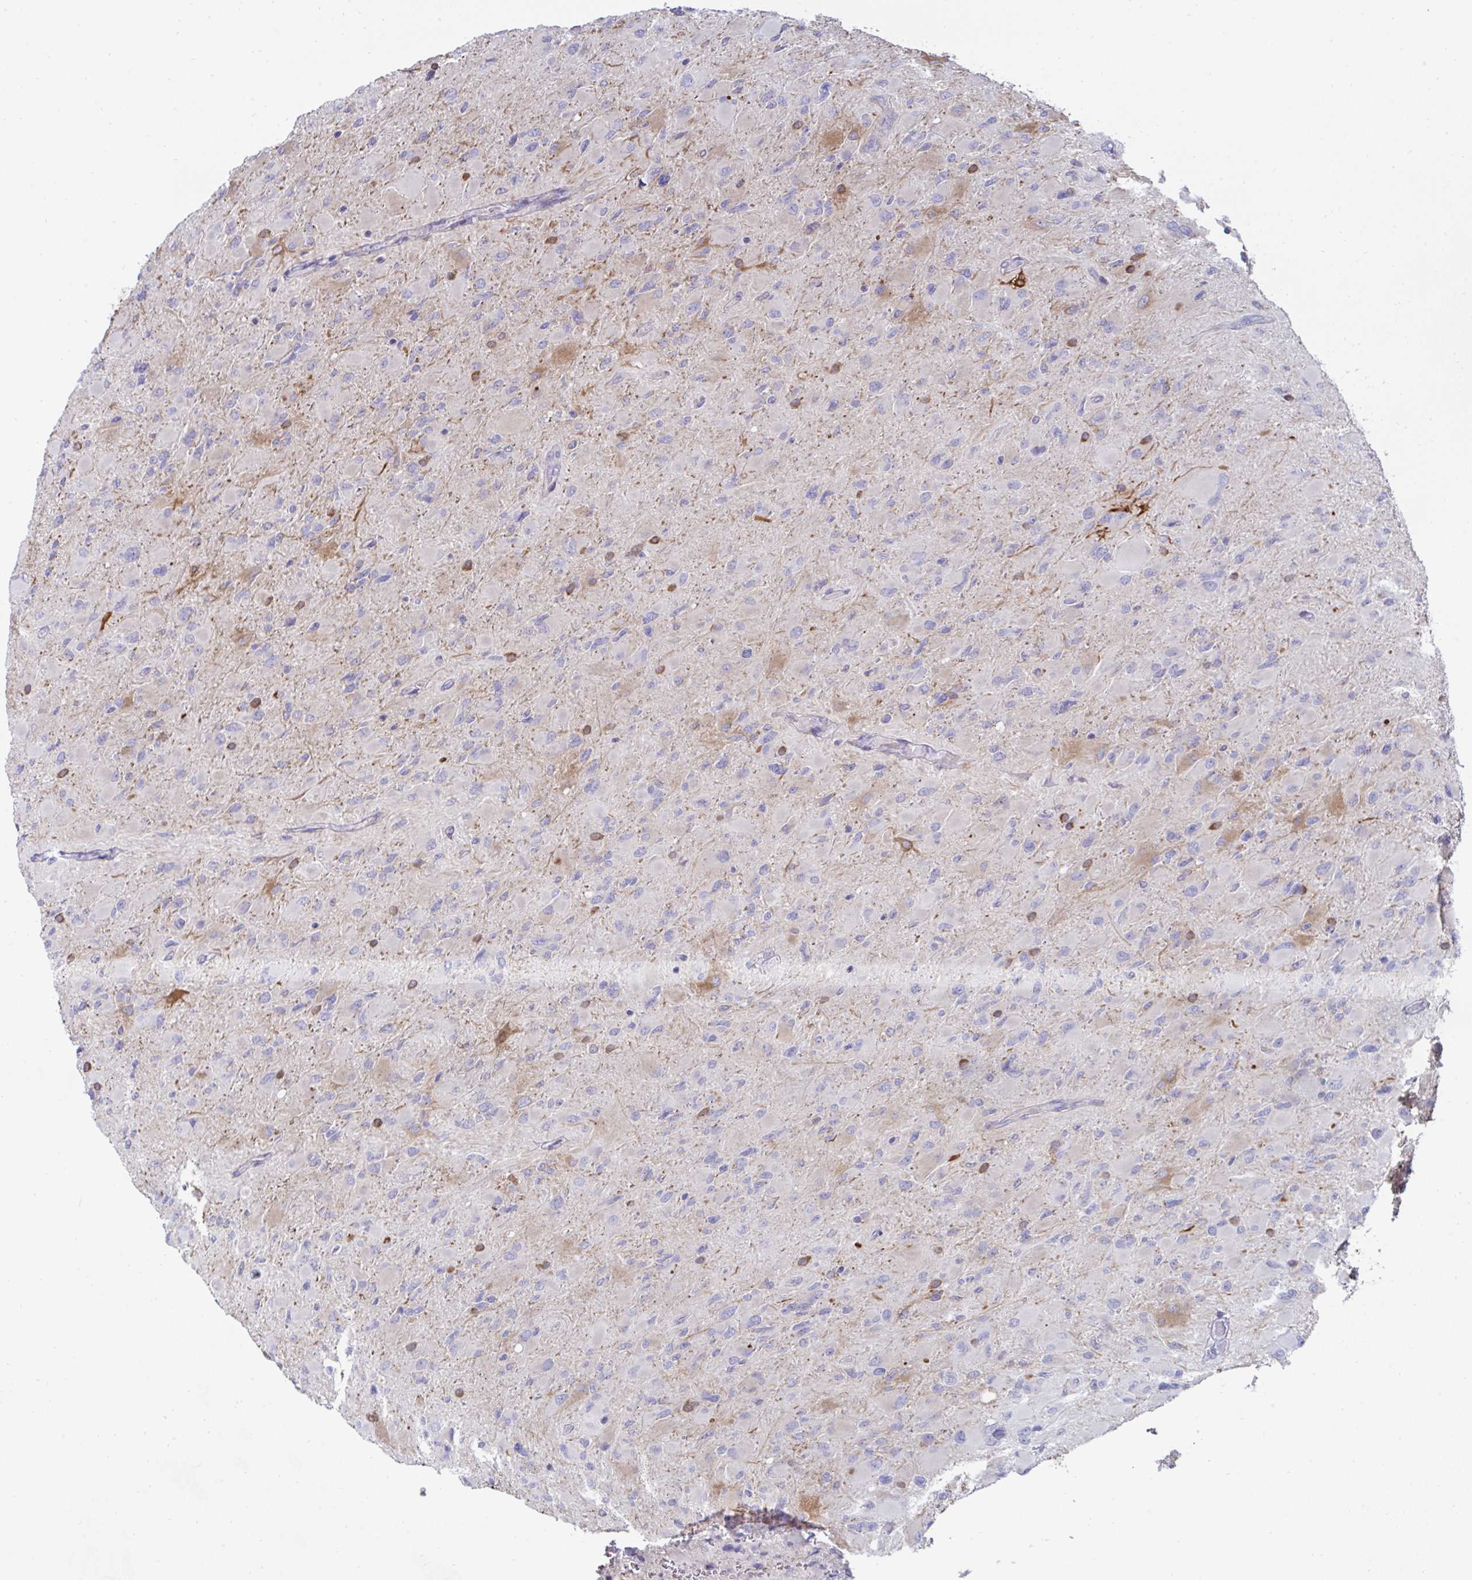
{"staining": {"intensity": "negative", "quantity": "none", "location": "none"}, "tissue": "glioma", "cell_type": "Tumor cells", "image_type": "cancer", "snomed": [{"axis": "morphology", "description": "Glioma, malignant, High grade"}, {"axis": "topography", "description": "Cerebral cortex"}], "caption": "There is no significant positivity in tumor cells of malignant glioma (high-grade).", "gene": "FBXL13", "patient": {"sex": "female", "age": 36}}